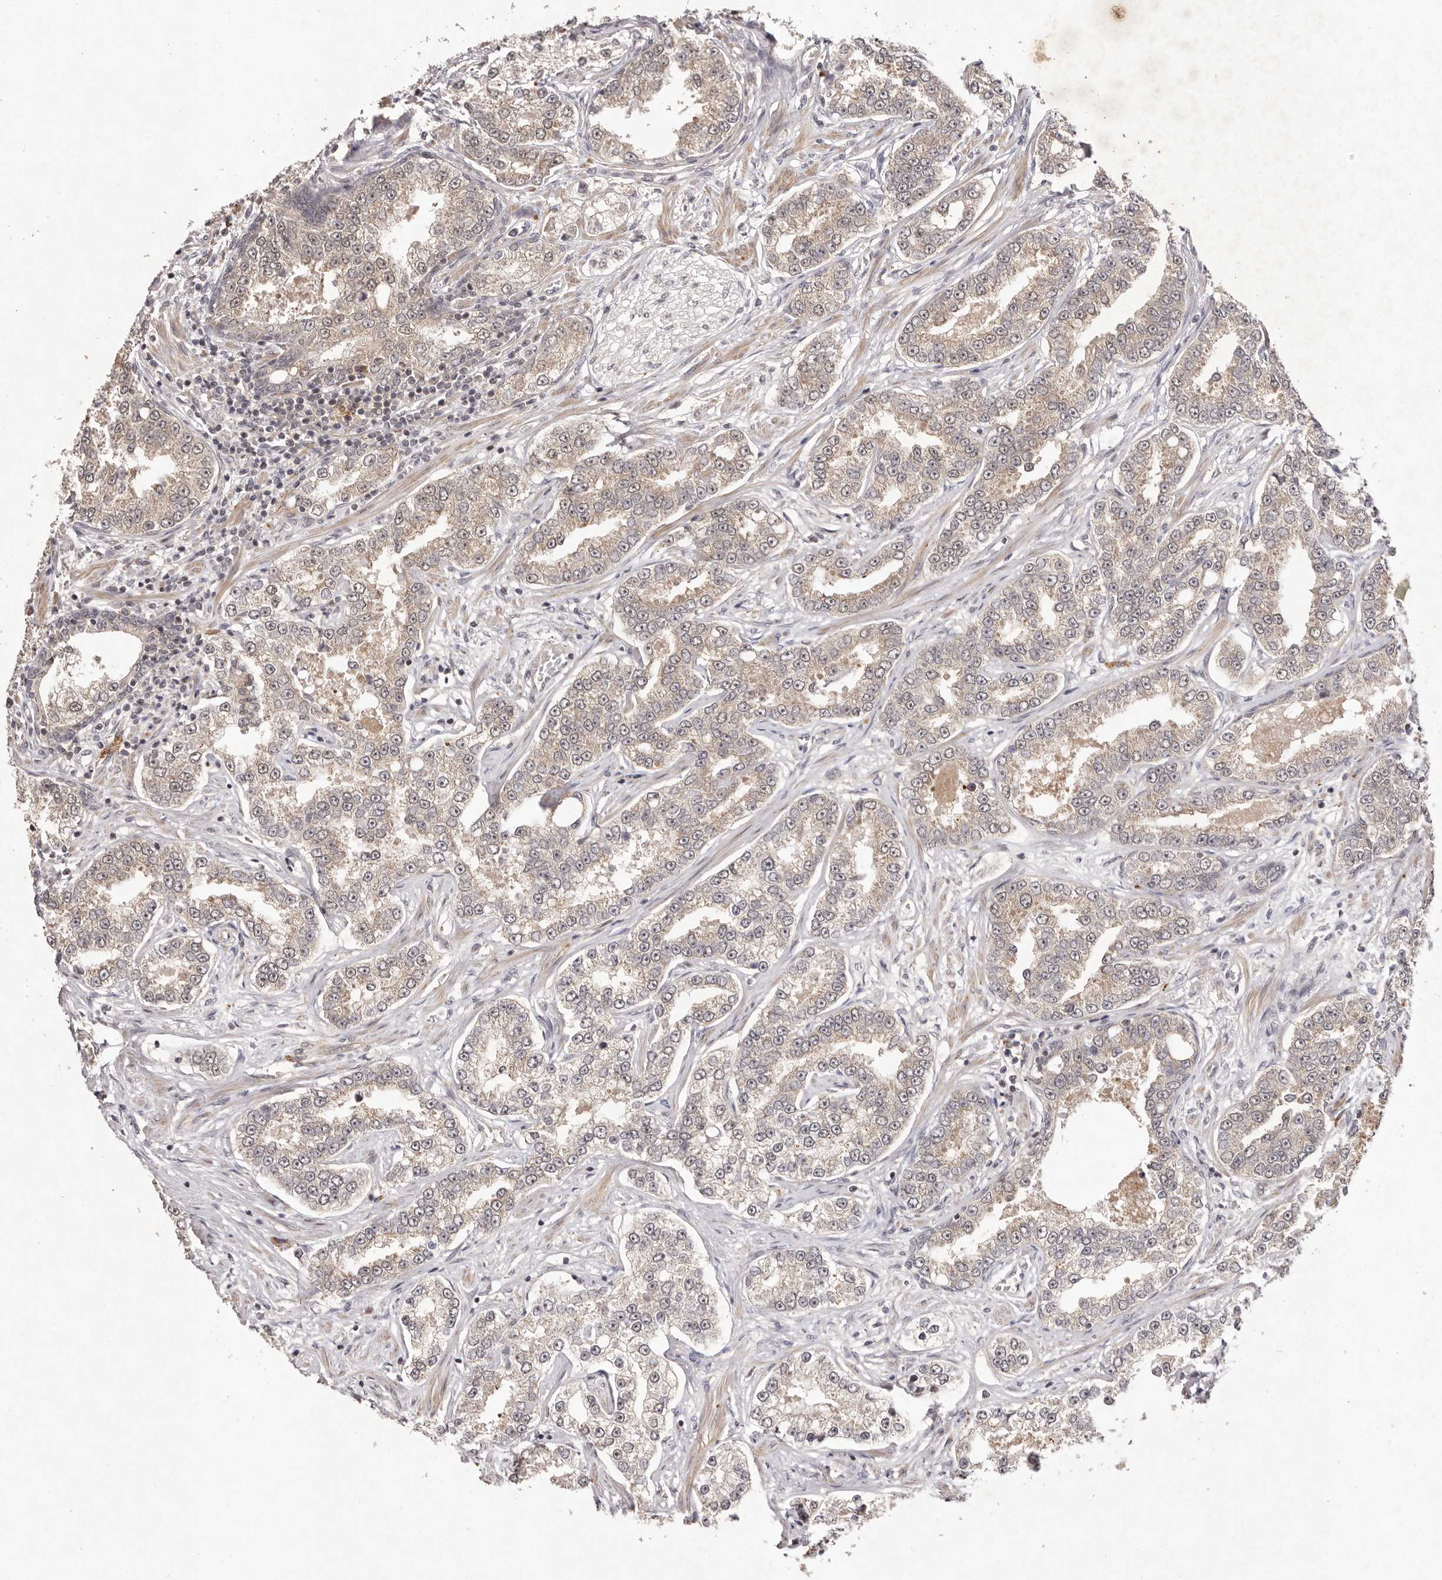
{"staining": {"intensity": "weak", "quantity": "25%-75%", "location": "cytoplasmic/membranous"}, "tissue": "prostate cancer", "cell_type": "Tumor cells", "image_type": "cancer", "snomed": [{"axis": "morphology", "description": "Normal tissue, NOS"}, {"axis": "morphology", "description": "Adenocarcinoma, High grade"}, {"axis": "topography", "description": "Prostate"}], "caption": "There is low levels of weak cytoplasmic/membranous positivity in tumor cells of prostate cancer, as demonstrated by immunohistochemical staining (brown color).", "gene": "BUD31", "patient": {"sex": "male", "age": 83}}